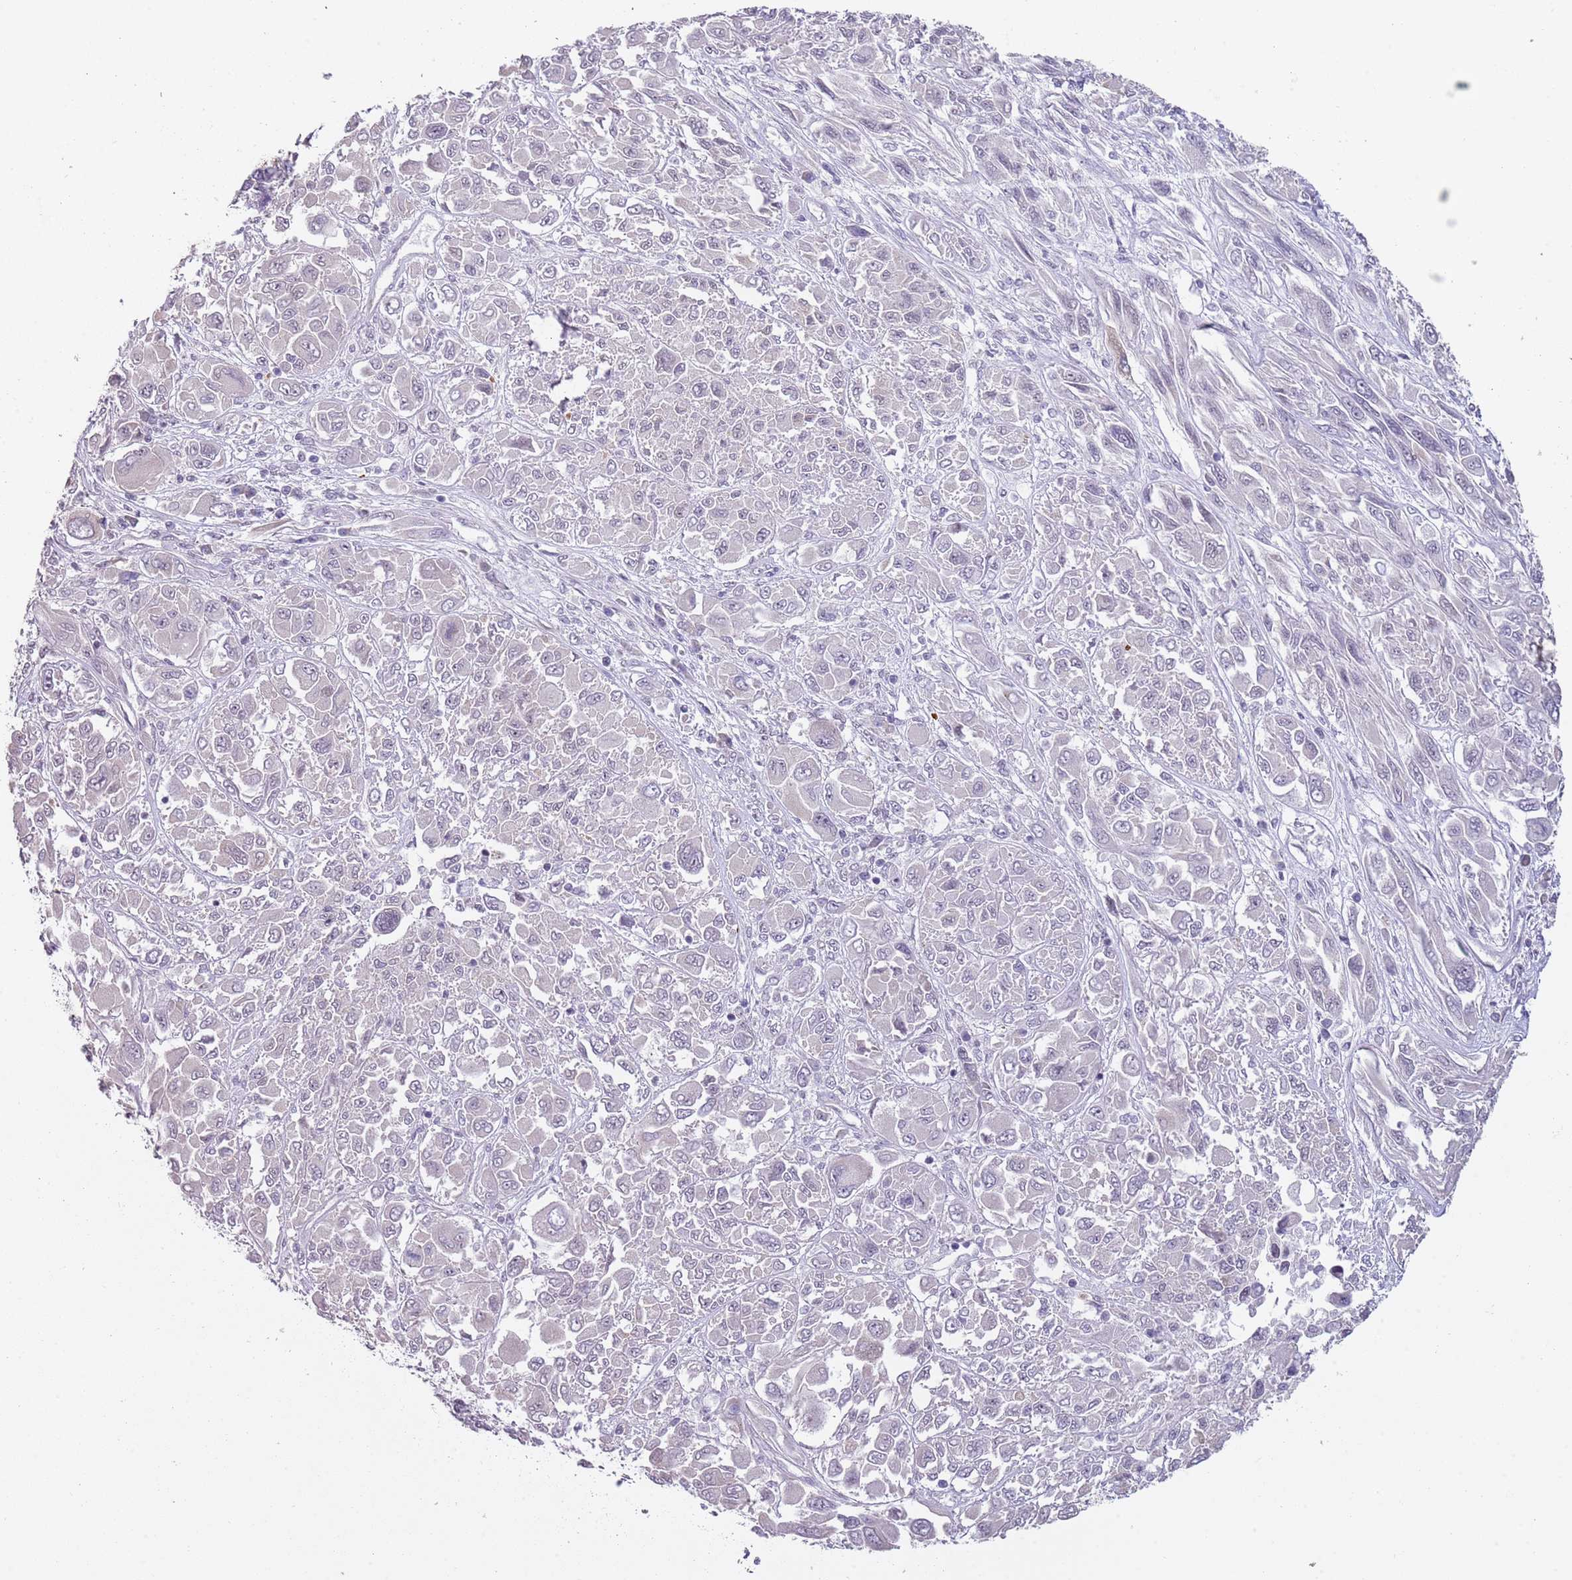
{"staining": {"intensity": "negative", "quantity": "none", "location": "none"}, "tissue": "melanoma", "cell_type": "Tumor cells", "image_type": "cancer", "snomed": [{"axis": "morphology", "description": "Malignant melanoma, NOS"}, {"axis": "topography", "description": "Skin"}], "caption": "IHC of human malignant melanoma shows no staining in tumor cells.", "gene": "NBPF3", "patient": {"sex": "female", "age": 91}}